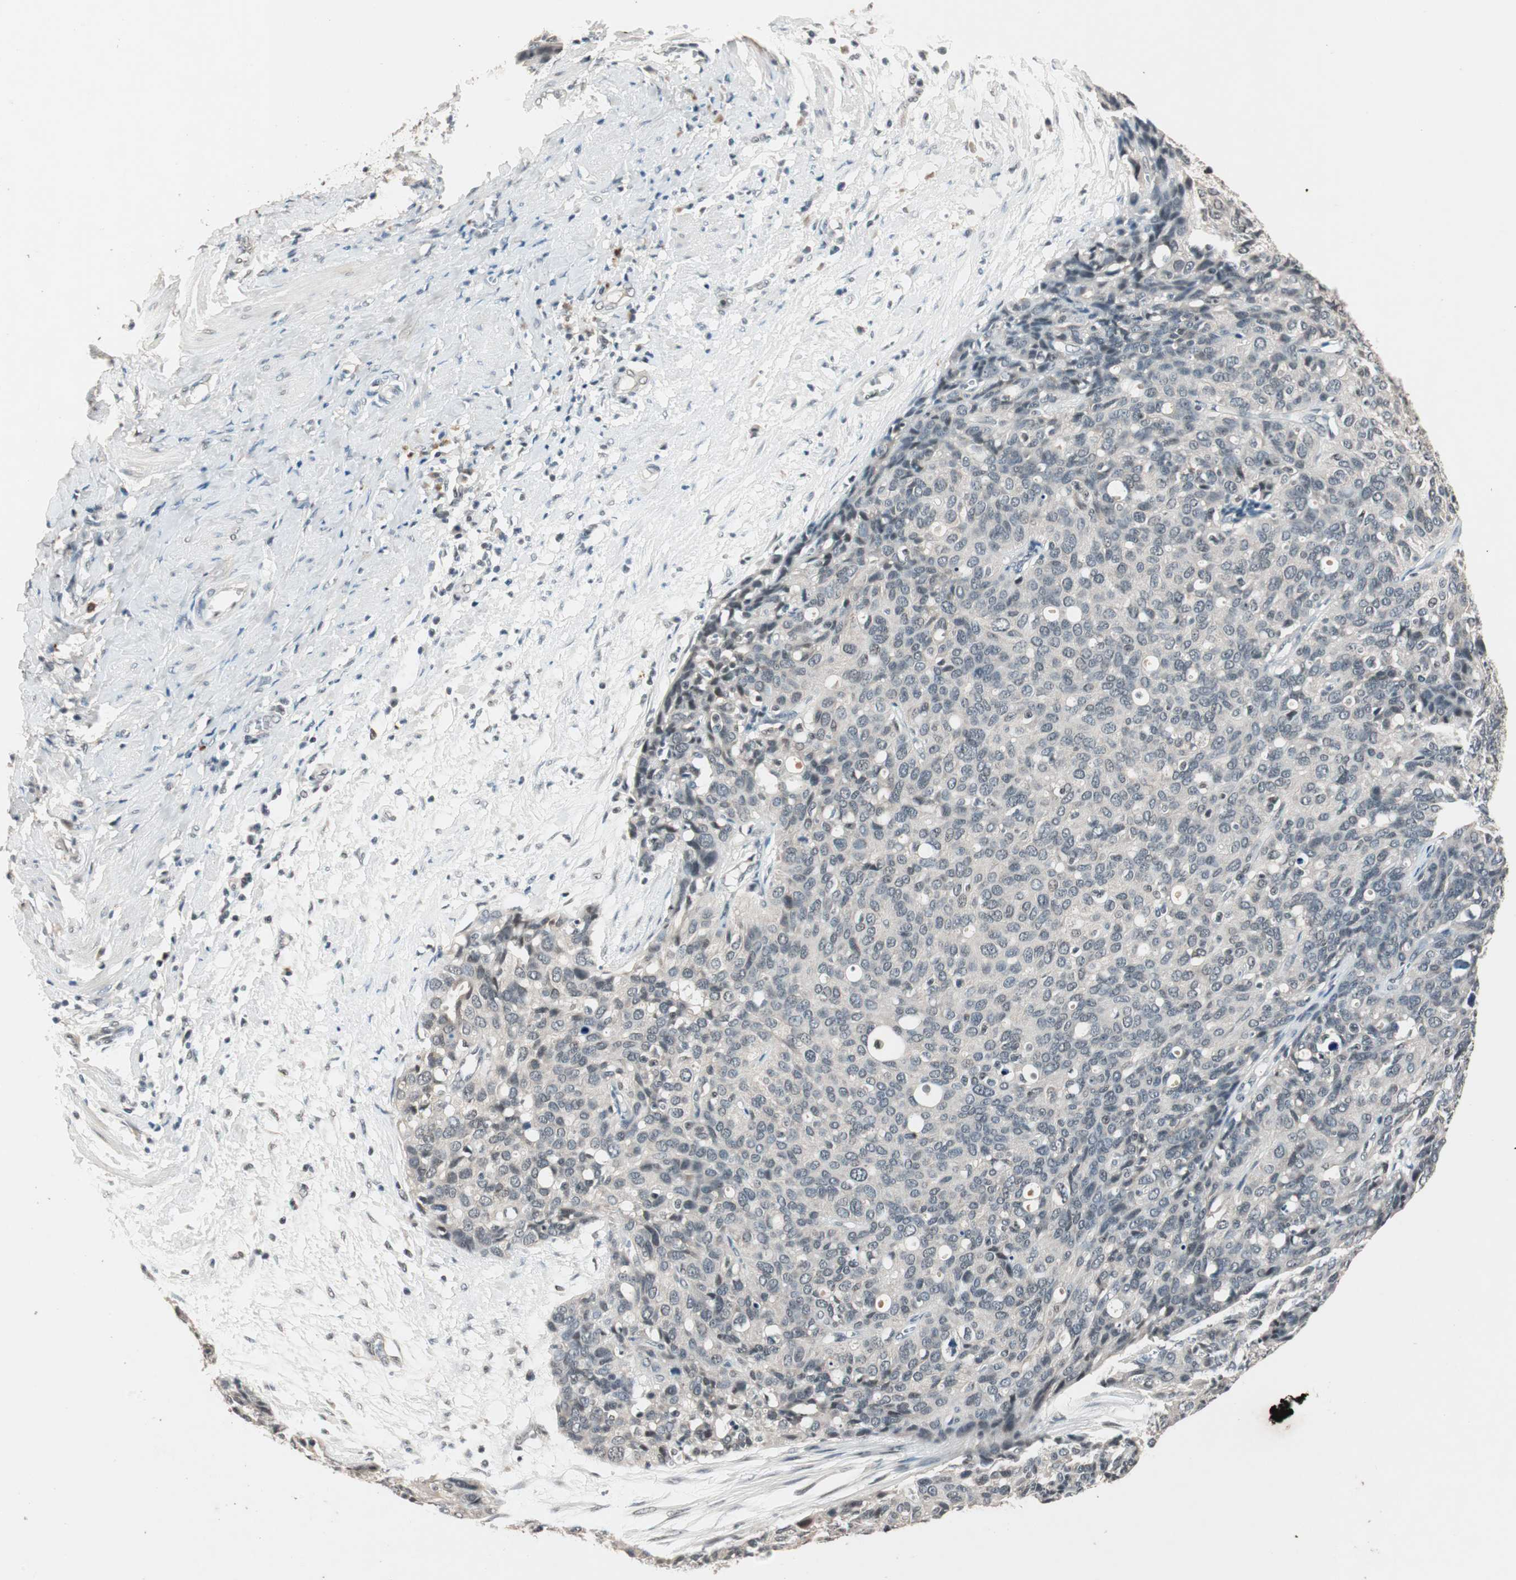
{"staining": {"intensity": "weak", "quantity": "<25%", "location": "nuclear"}, "tissue": "ovarian cancer", "cell_type": "Tumor cells", "image_type": "cancer", "snomed": [{"axis": "morphology", "description": "Carcinoma, endometroid"}, {"axis": "topography", "description": "Ovary"}], "caption": "Immunohistochemistry (IHC) micrograph of neoplastic tissue: endometroid carcinoma (ovarian) stained with DAB (3,3'-diaminobenzidine) displays no significant protein staining in tumor cells. (DAB IHC with hematoxylin counter stain).", "gene": "NFRKB", "patient": {"sex": "female", "age": 60}}